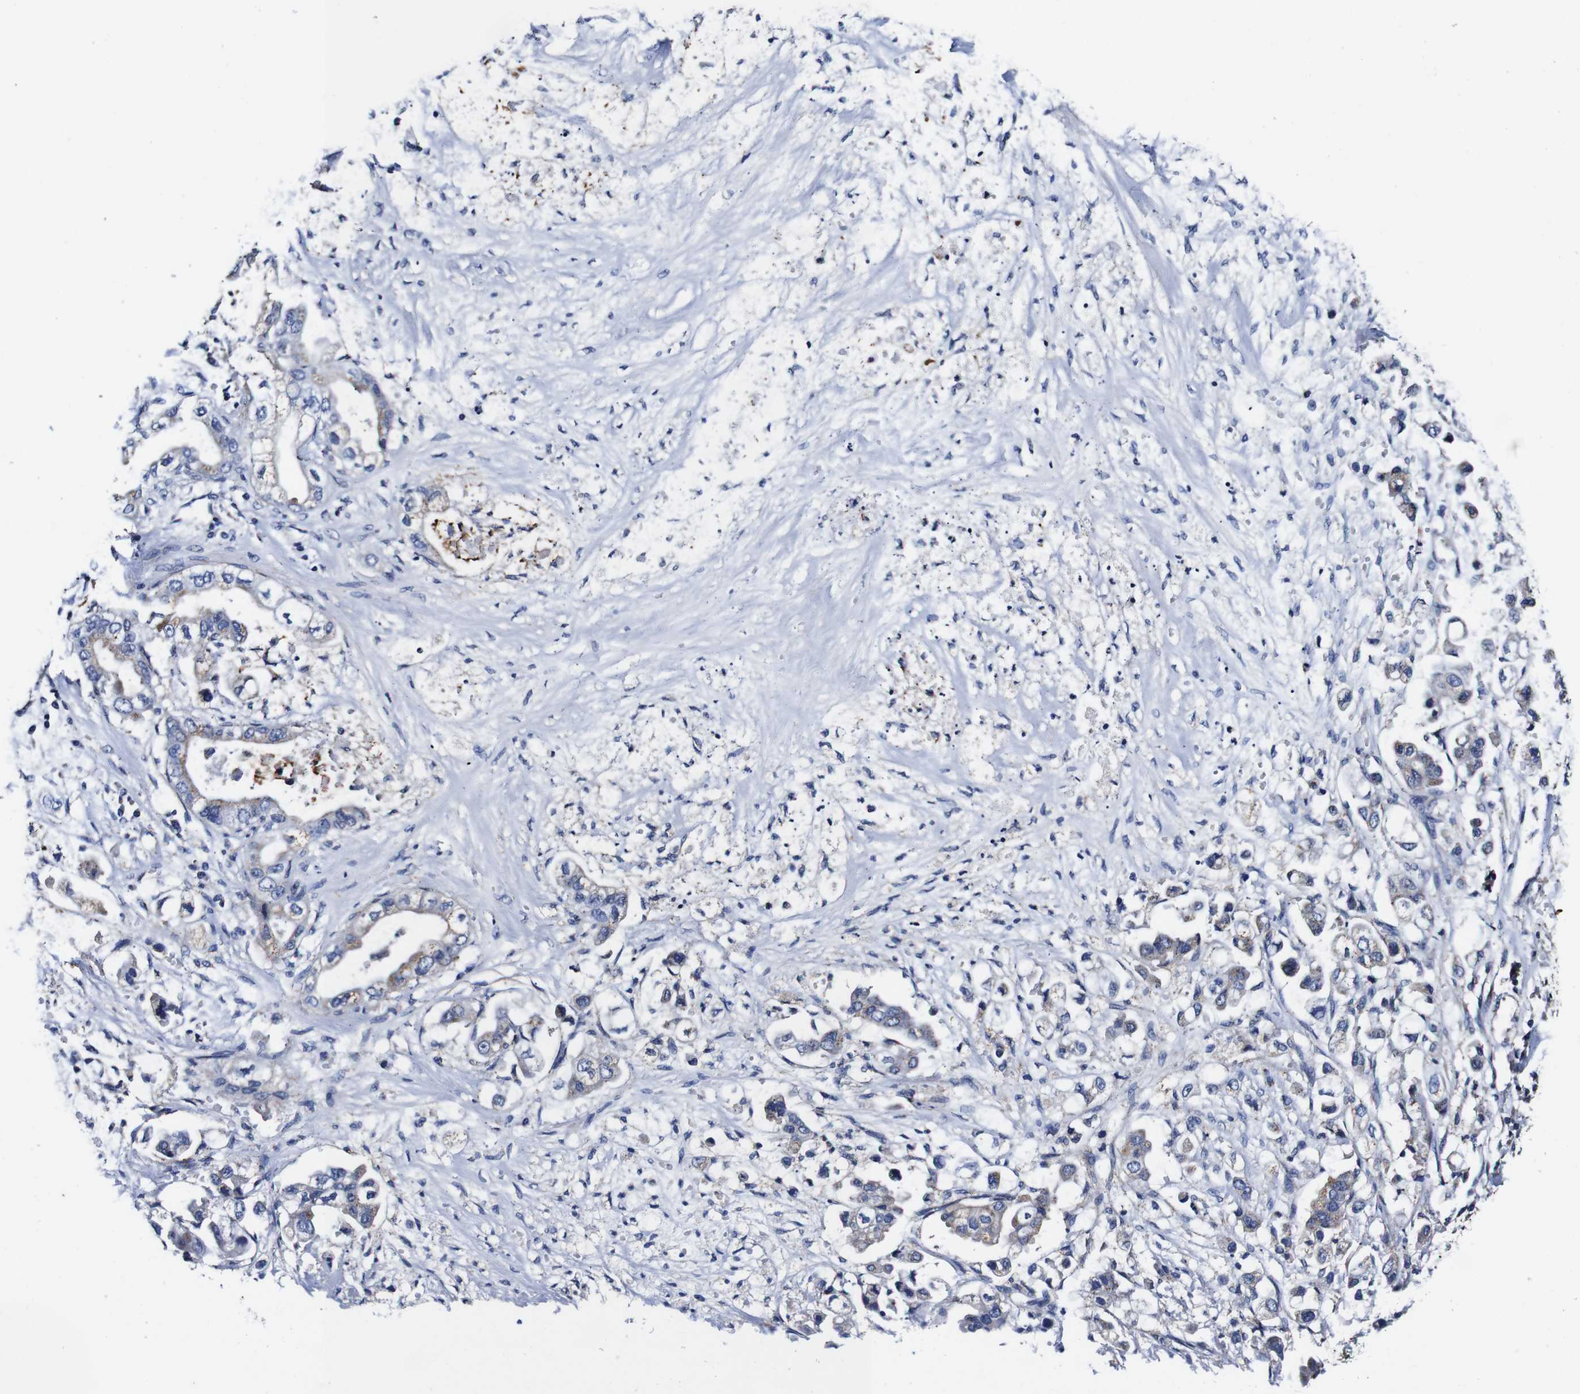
{"staining": {"intensity": "weak", "quantity": "<25%", "location": "cytoplasmic/membranous"}, "tissue": "stomach cancer", "cell_type": "Tumor cells", "image_type": "cancer", "snomed": [{"axis": "morphology", "description": "Adenocarcinoma, NOS"}, {"axis": "topography", "description": "Stomach"}], "caption": "DAB immunohistochemical staining of adenocarcinoma (stomach) reveals no significant expression in tumor cells. (DAB (3,3'-diaminobenzidine) immunohistochemistry (IHC) with hematoxylin counter stain).", "gene": "PDCD6IP", "patient": {"sex": "male", "age": 62}}